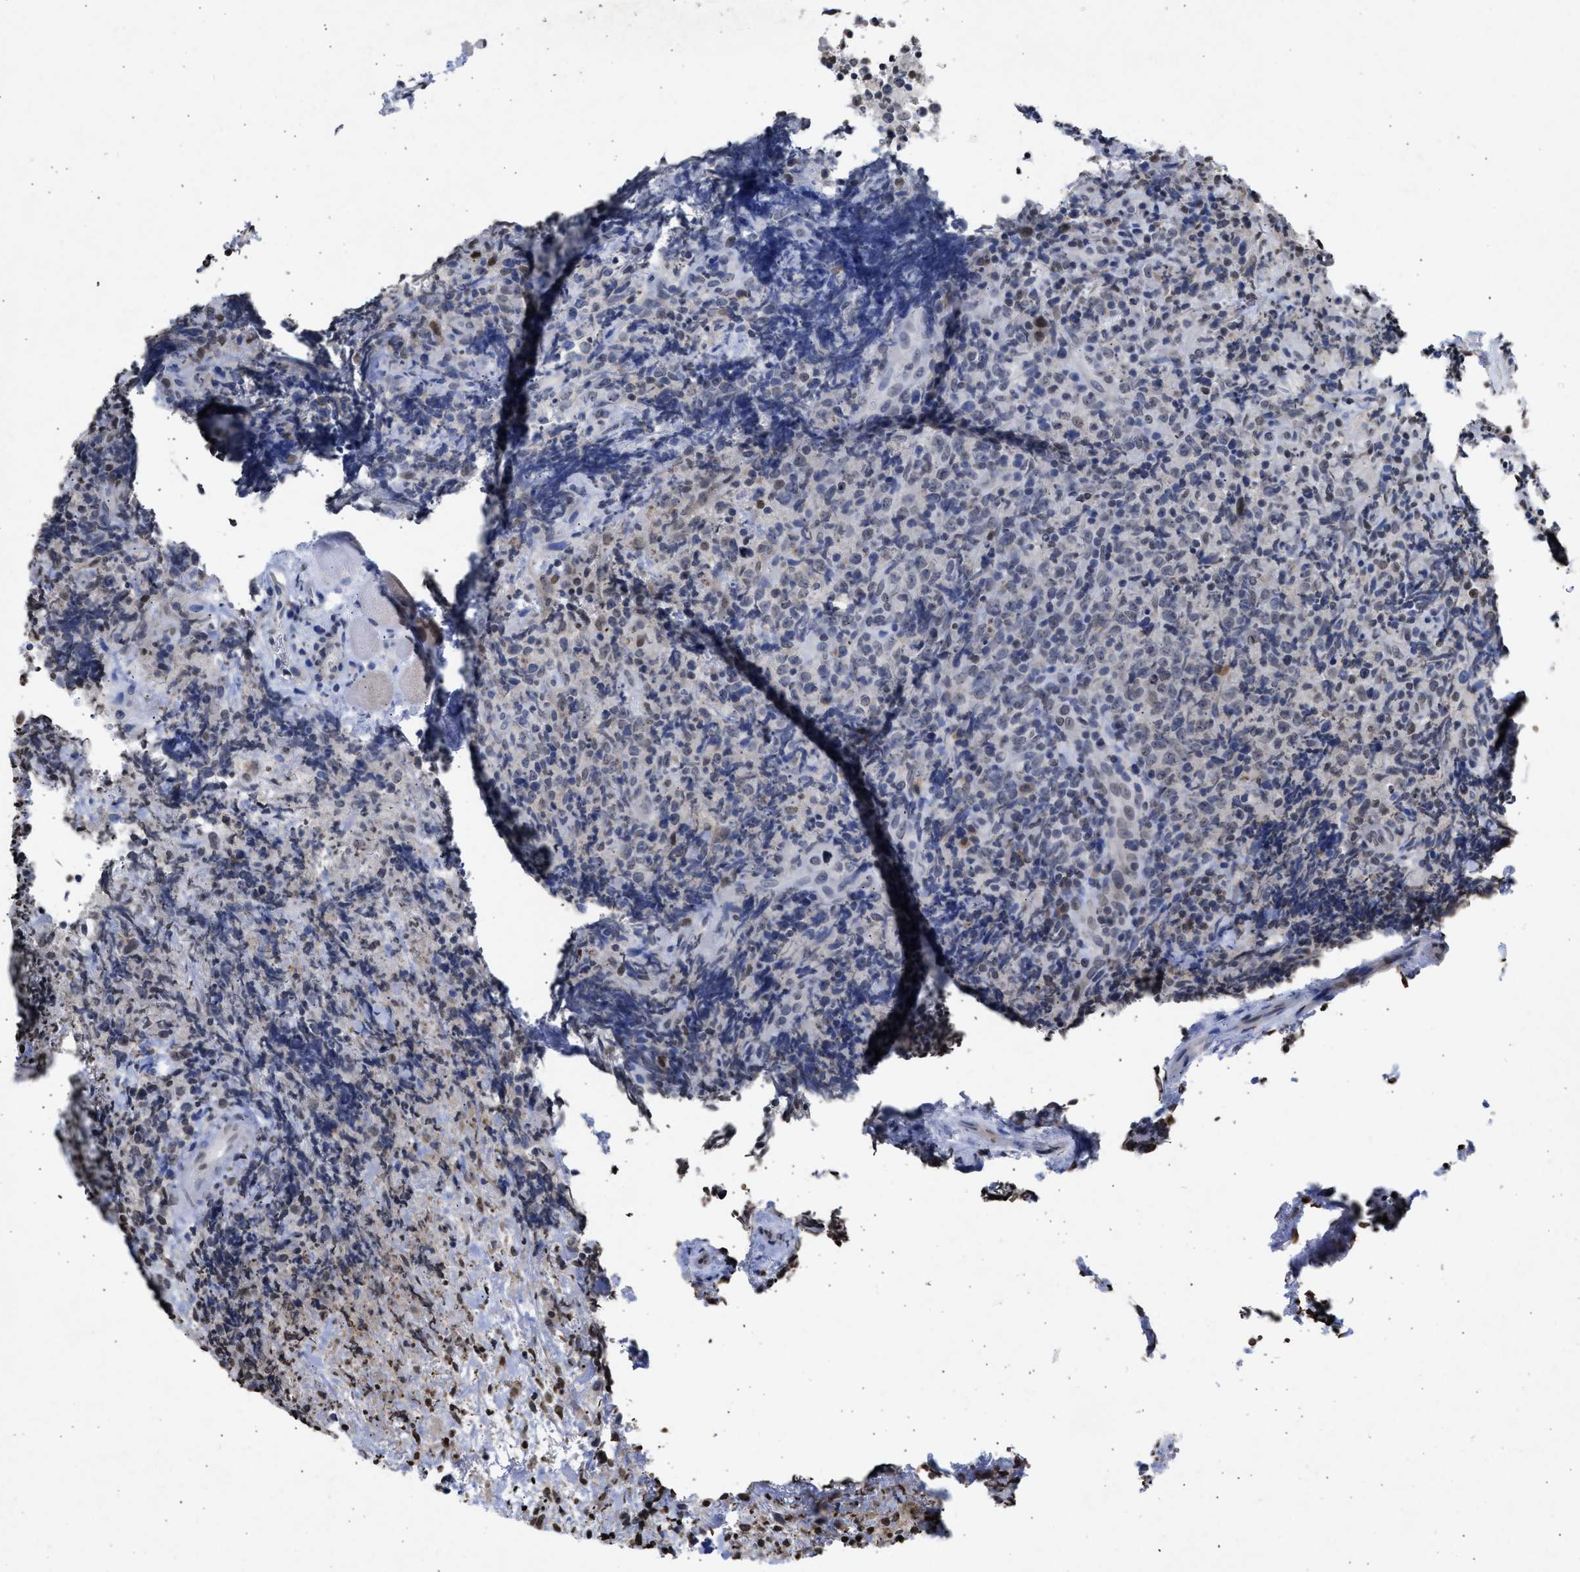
{"staining": {"intensity": "weak", "quantity": "<25%", "location": "nuclear"}, "tissue": "lymphoma", "cell_type": "Tumor cells", "image_type": "cancer", "snomed": [{"axis": "morphology", "description": "Malignant lymphoma, non-Hodgkin's type, High grade"}, {"axis": "topography", "description": "Tonsil"}], "caption": "The histopathology image reveals no staining of tumor cells in high-grade malignant lymphoma, non-Hodgkin's type. Brightfield microscopy of immunohistochemistry stained with DAB (brown) and hematoxylin (blue), captured at high magnification.", "gene": "NUP35", "patient": {"sex": "female", "age": 36}}